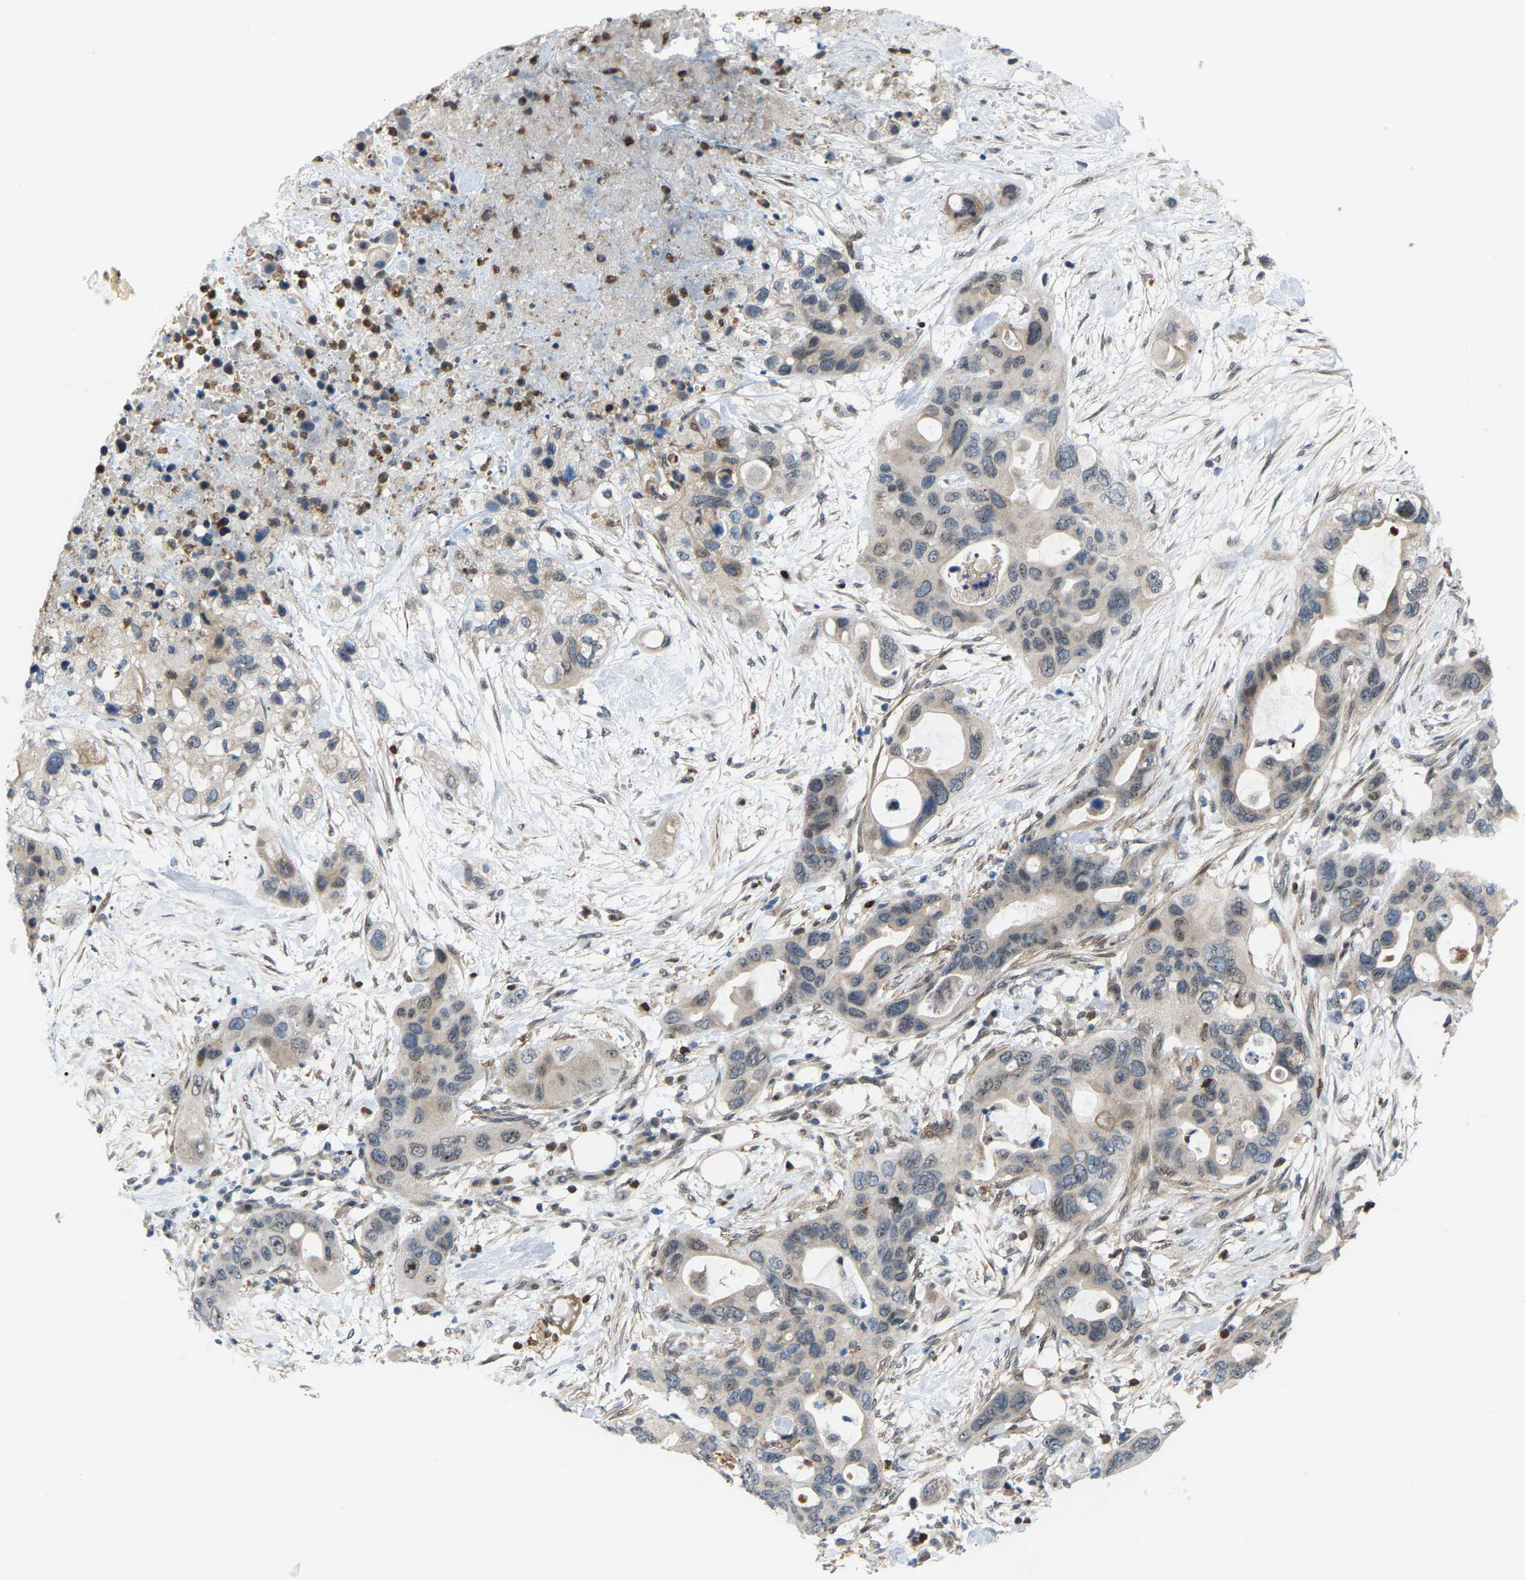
{"staining": {"intensity": "weak", "quantity": "<25%", "location": "nuclear"}, "tissue": "pancreatic cancer", "cell_type": "Tumor cells", "image_type": "cancer", "snomed": [{"axis": "morphology", "description": "Adenocarcinoma, NOS"}, {"axis": "topography", "description": "Pancreas"}], "caption": "Pancreatic cancer (adenocarcinoma) stained for a protein using immunohistochemistry displays no expression tumor cells.", "gene": "CROT", "patient": {"sex": "female", "age": 71}}